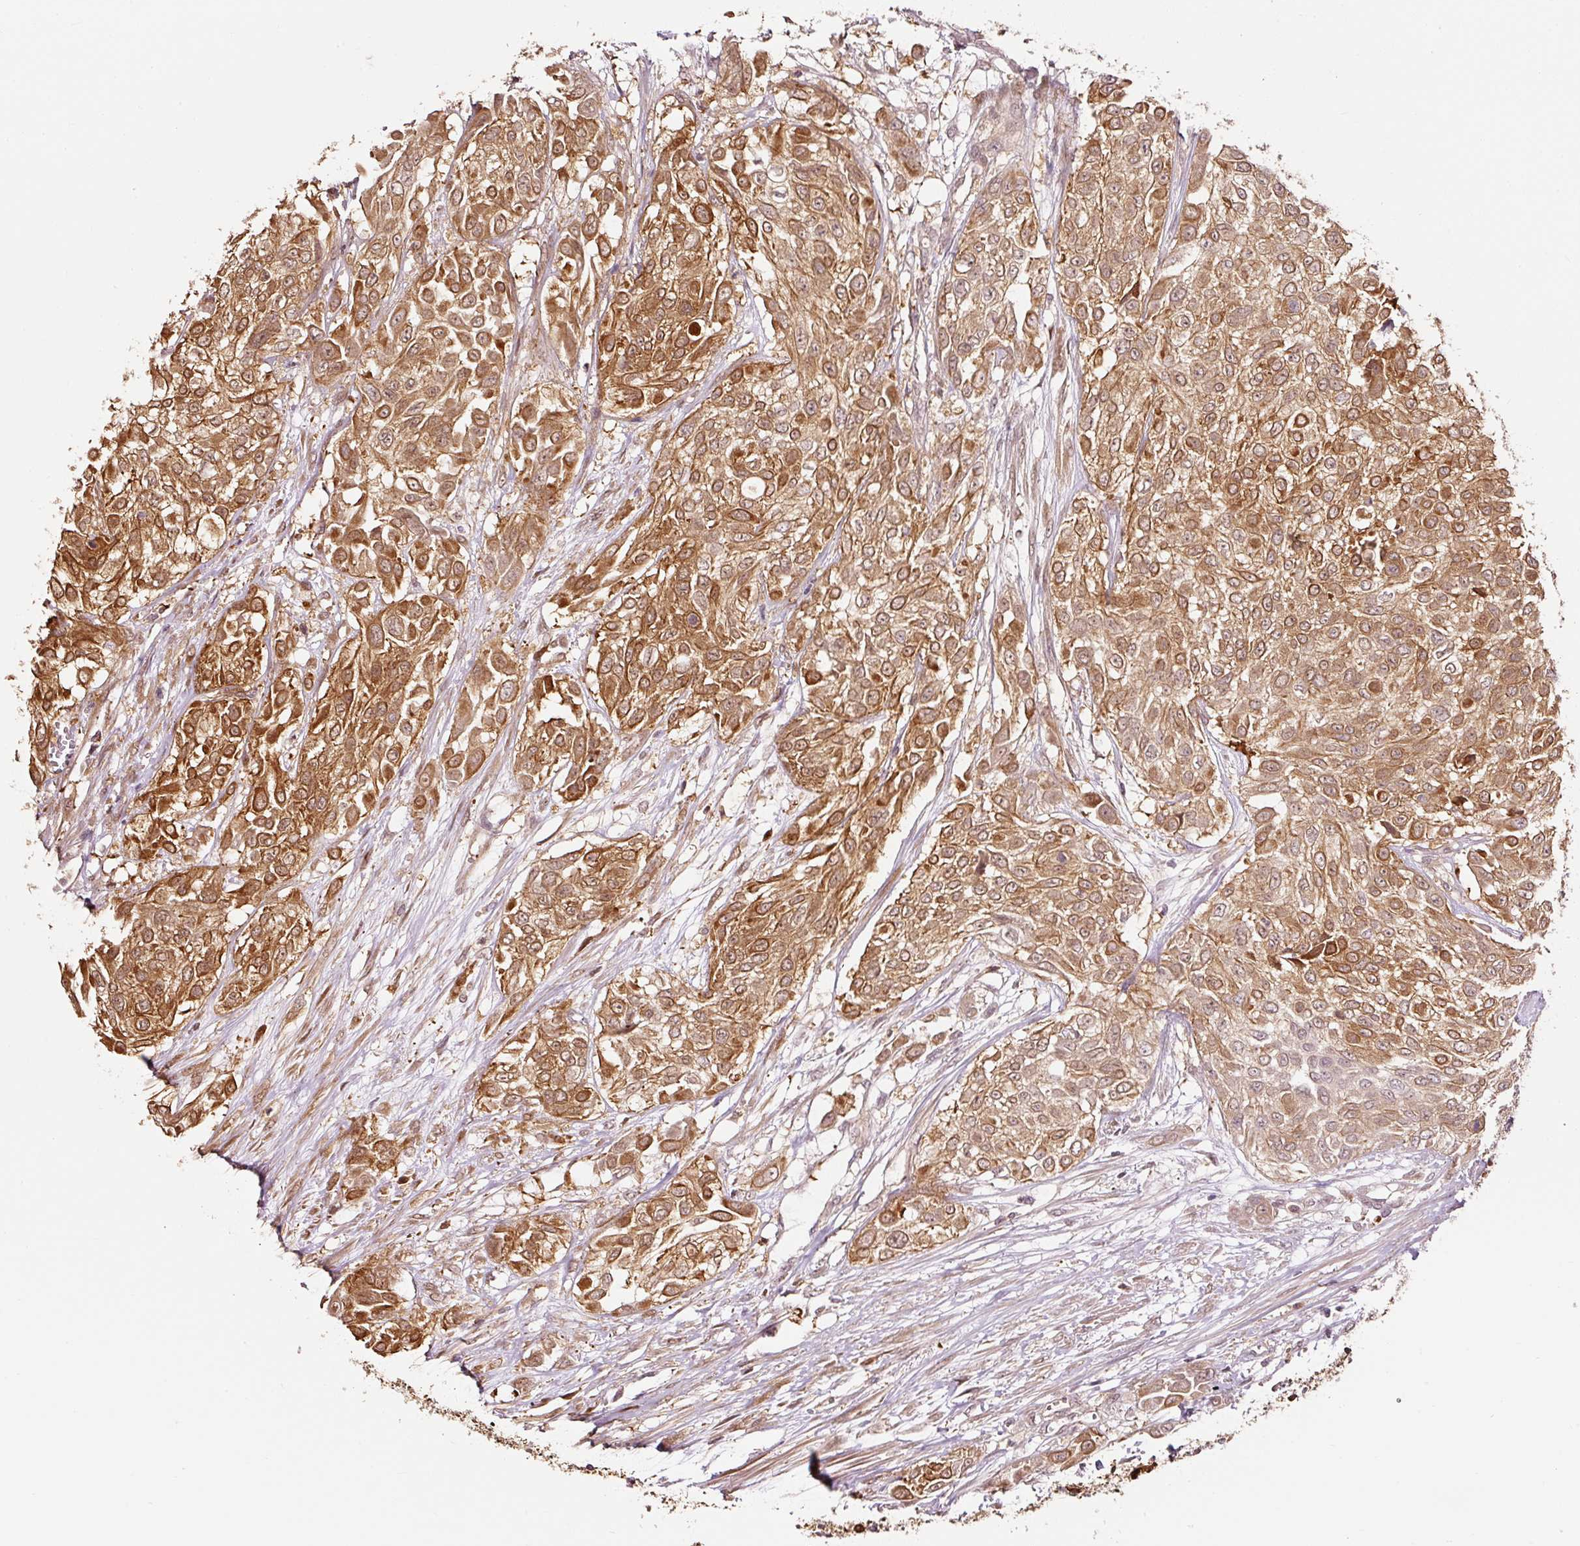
{"staining": {"intensity": "moderate", "quantity": ">75%", "location": "cytoplasmic/membranous,nuclear"}, "tissue": "urothelial cancer", "cell_type": "Tumor cells", "image_type": "cancer", "snomed": [{"axis": "morphology", "description": "Urothelial carcinoma, High grade"}, {"axis": "topography", "description": "Urinary bladder"}], "caption": "About >75% of tumor cells in human urothelial cancer show moderate cytoplasmic/membranous and nuclear protein positivity as visualized by brown immunohistochemical staining.", "gene": "FBXL14", "patient": {"sex": "male", "age": 57}}